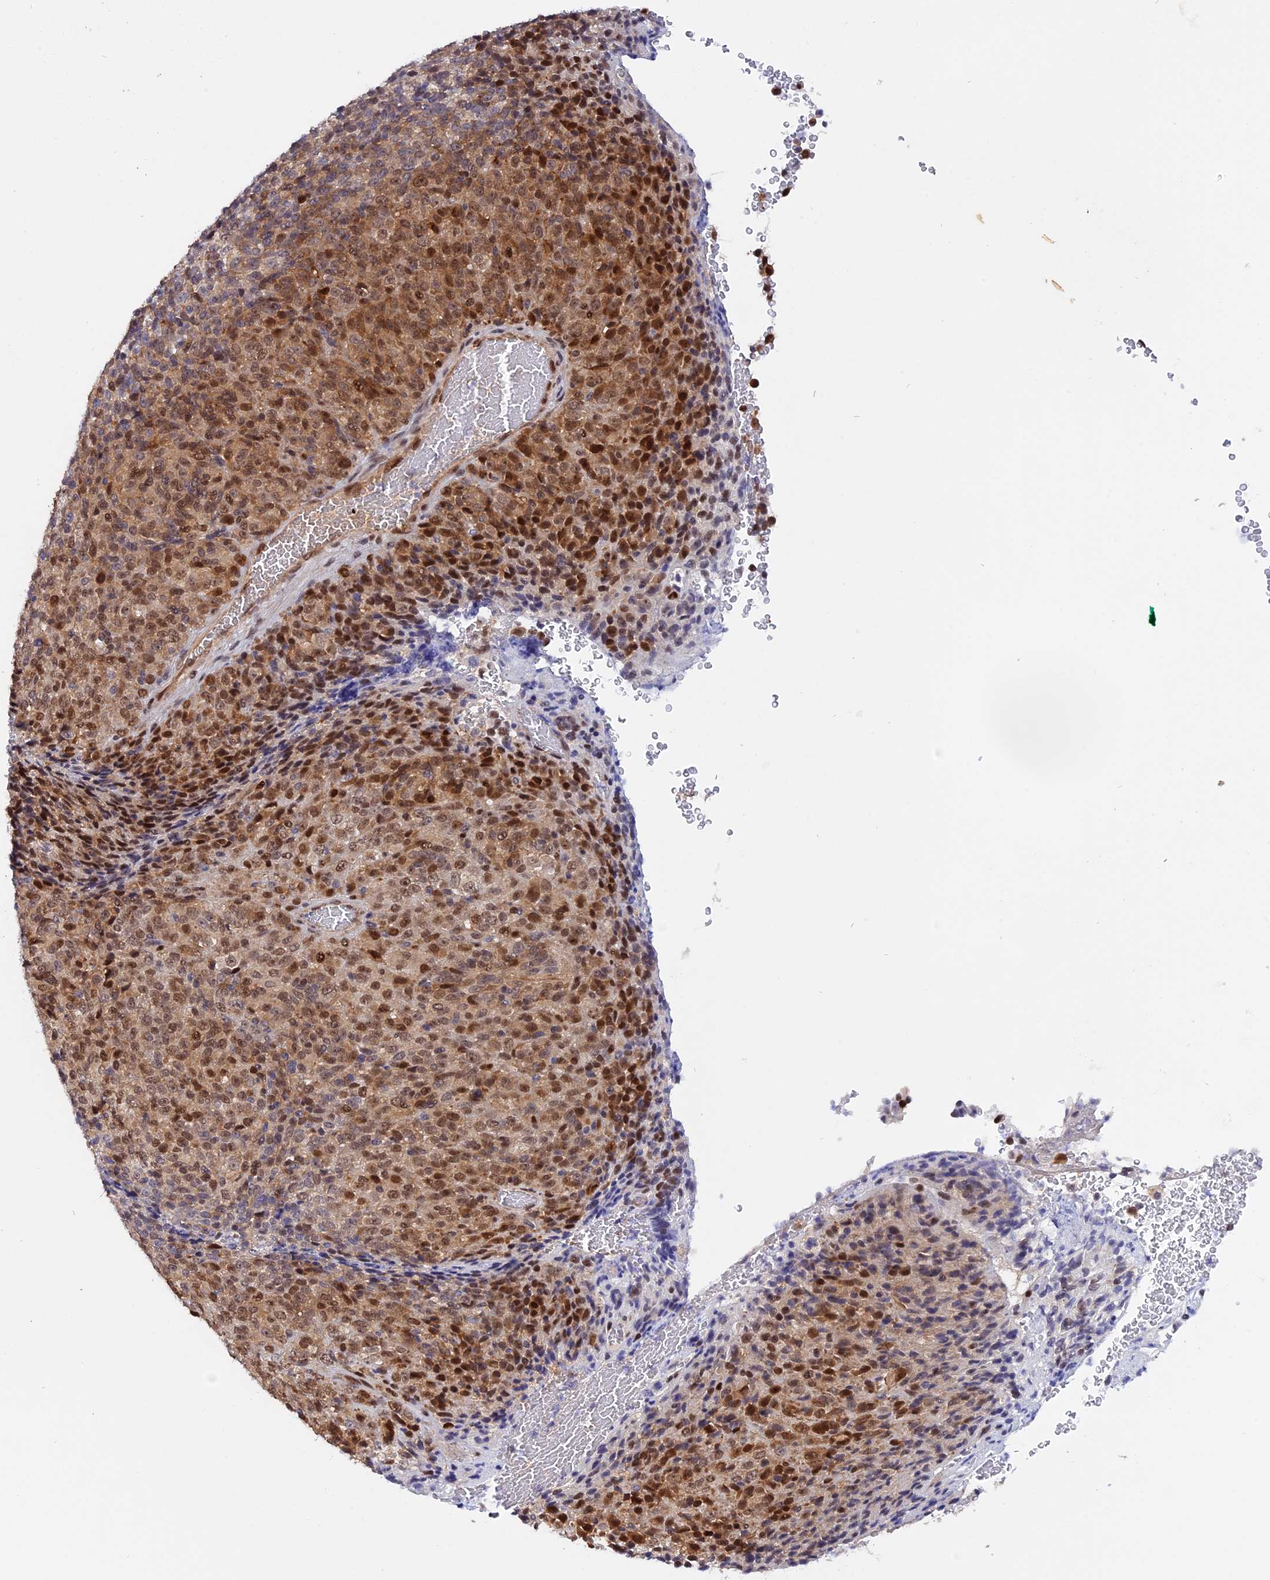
{"staining": {"intensity": "moderate", "quantity": ">75%", "location": "cytoplasmic/membranous,nuclear"}, "tissue": "melanoma", "cell_type": "Tumor cells", "image_type": "cancer", "snomed": [{"axis": "morphology", "description": "Malignant melanoma, Metastatic site"}, {"axis": "topography", "description": "Brain"}], "caption": "Tumor cells reveal medium levels of moderate cytoplasmic/membranous and nuclear positivity in approximately >75% of cells in human melanoma.", "gene": "ZNF428", "patient": {"sex": "female", "age": 56}}